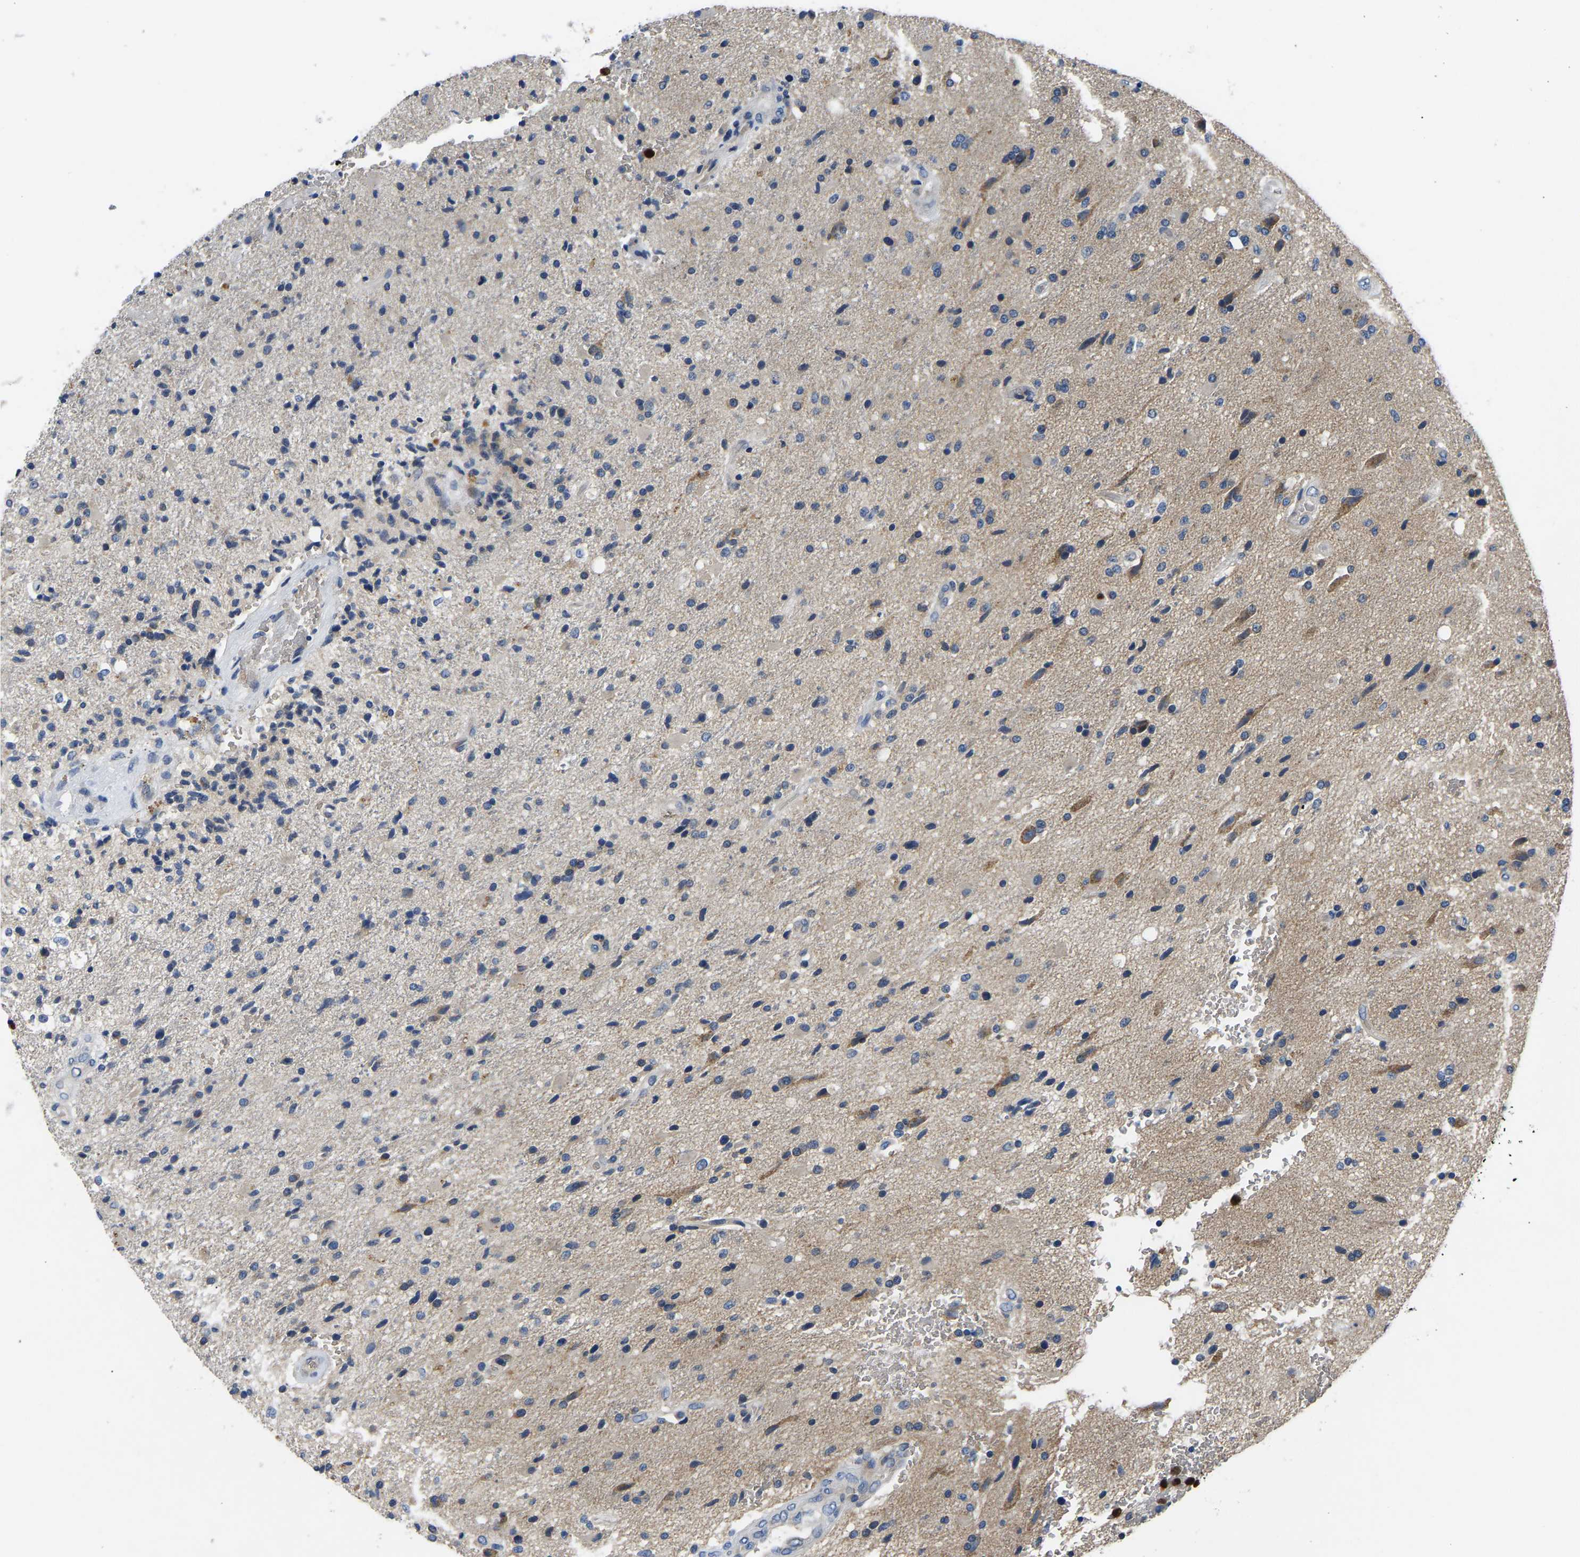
{"staining": {"intensity": "negative", "quantity": "none", "location": "none"}, "tissue": "glioma", "cell_type": "Tumor cells", "image_type": "cancer", "snomed": [{"axis": "morphology", "description": "Glioma, malignant, High grade"}, {"axis": "topography", "description": "Brain"}], "caption": "The photomicrograph reveals no staining of tumor cells in high-grade glioma (malignant).", "gene": "TOR1B", "patient": {"sex": "male", "age": 72}}